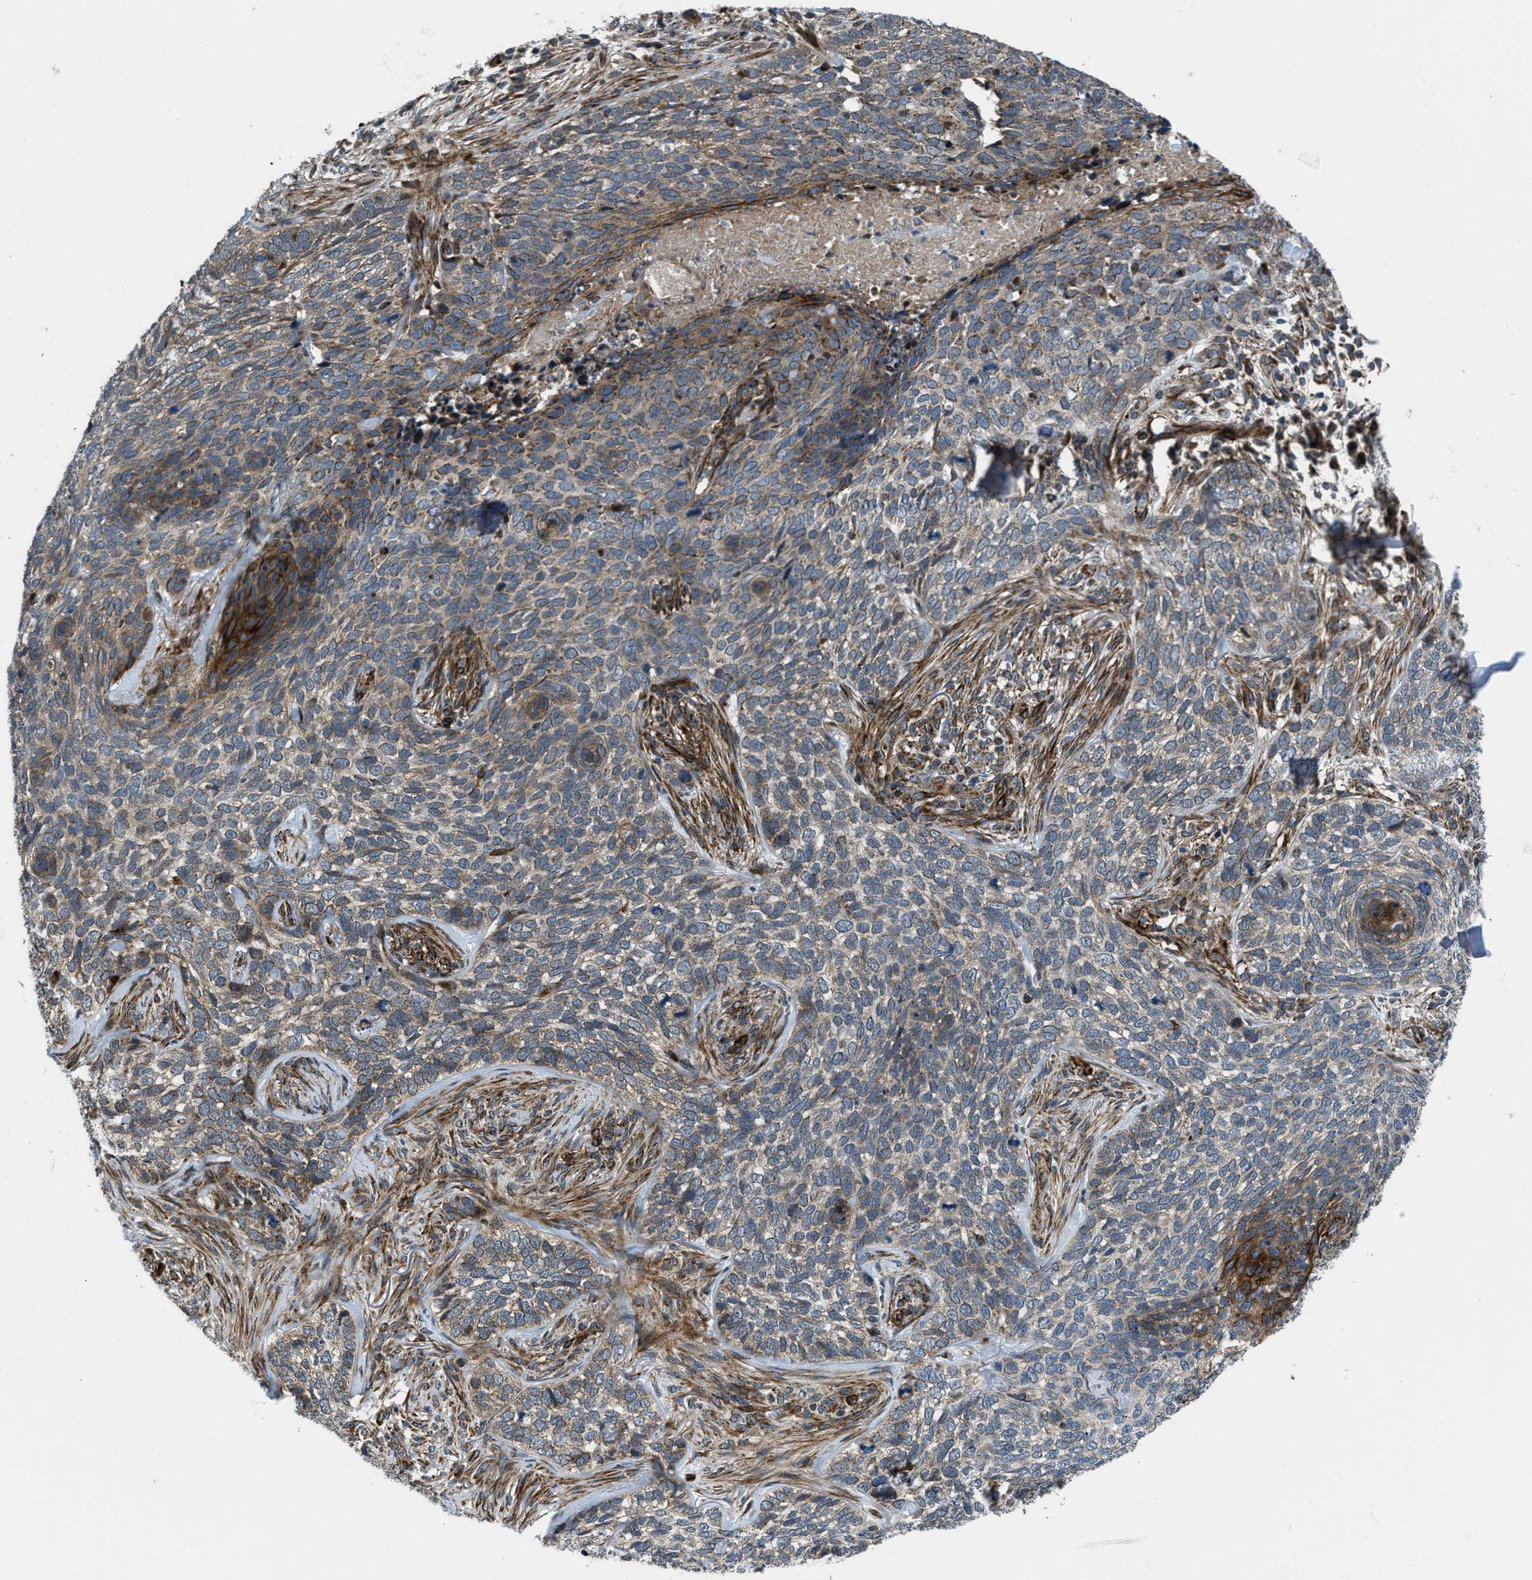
{"staining": {"intensity": "weak", "quantity": ">75%", "location": "cytoplasmic/membranous"}, "tissue": "skin cancer", "cell_type": "Tumor cells", "image_type": "cancer", "snomed": [{"axis": "morphology", "description": "Basal cell carcinoma"}, {"axis": "topography", "description": "Skin"}], "caption": "The histopathology image exhibits a brown stain indicating the presence of a protein in the cytoplasmic/membranous of tumor cells in skin basal cell carcinoma.", "gene": "GSDME", "patient": {"sex": "female", "age": 64}}